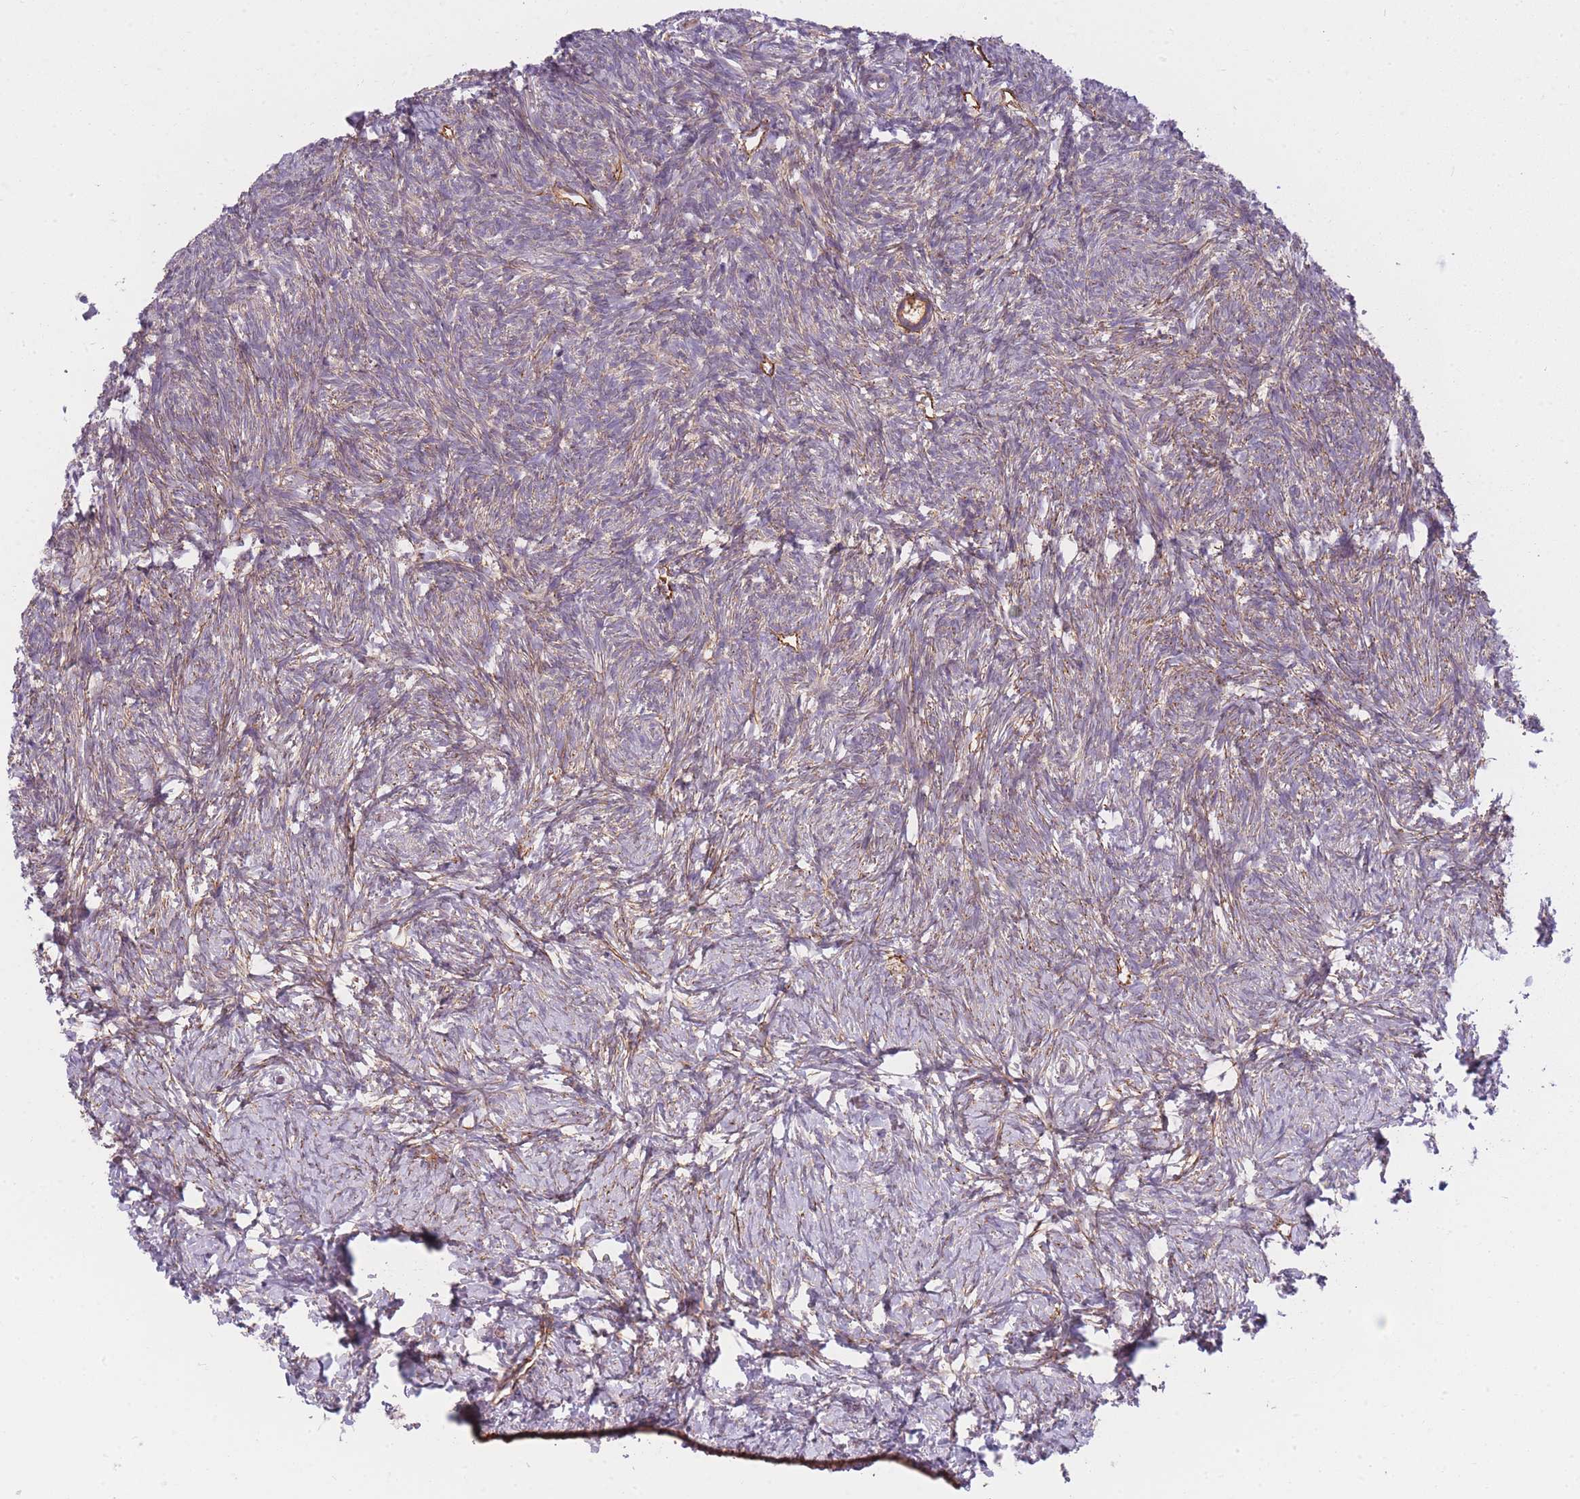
{"staining": {"intensity": "weak", "quantity": "25%-75%", "location": "cytoplasmic/membranous"}, "tissue": "ovary", "cell_type": "Ovarian stroma cells", "image_type": "normal", "snomed": [{"axis": "morphology", "description": "Normal tissue, NOS"}, {"axis": "topography", "description": "Ovary"}], "caption": "Immunohistochemical staining of benign human ovary reveals 25%-75% levels of weak cytoplasmic/membranous protein positivity in about 25%-75% of ovarian stroma cells.", "gene": "AP3M1", "patient": {"sex": "female", "age": 39}}